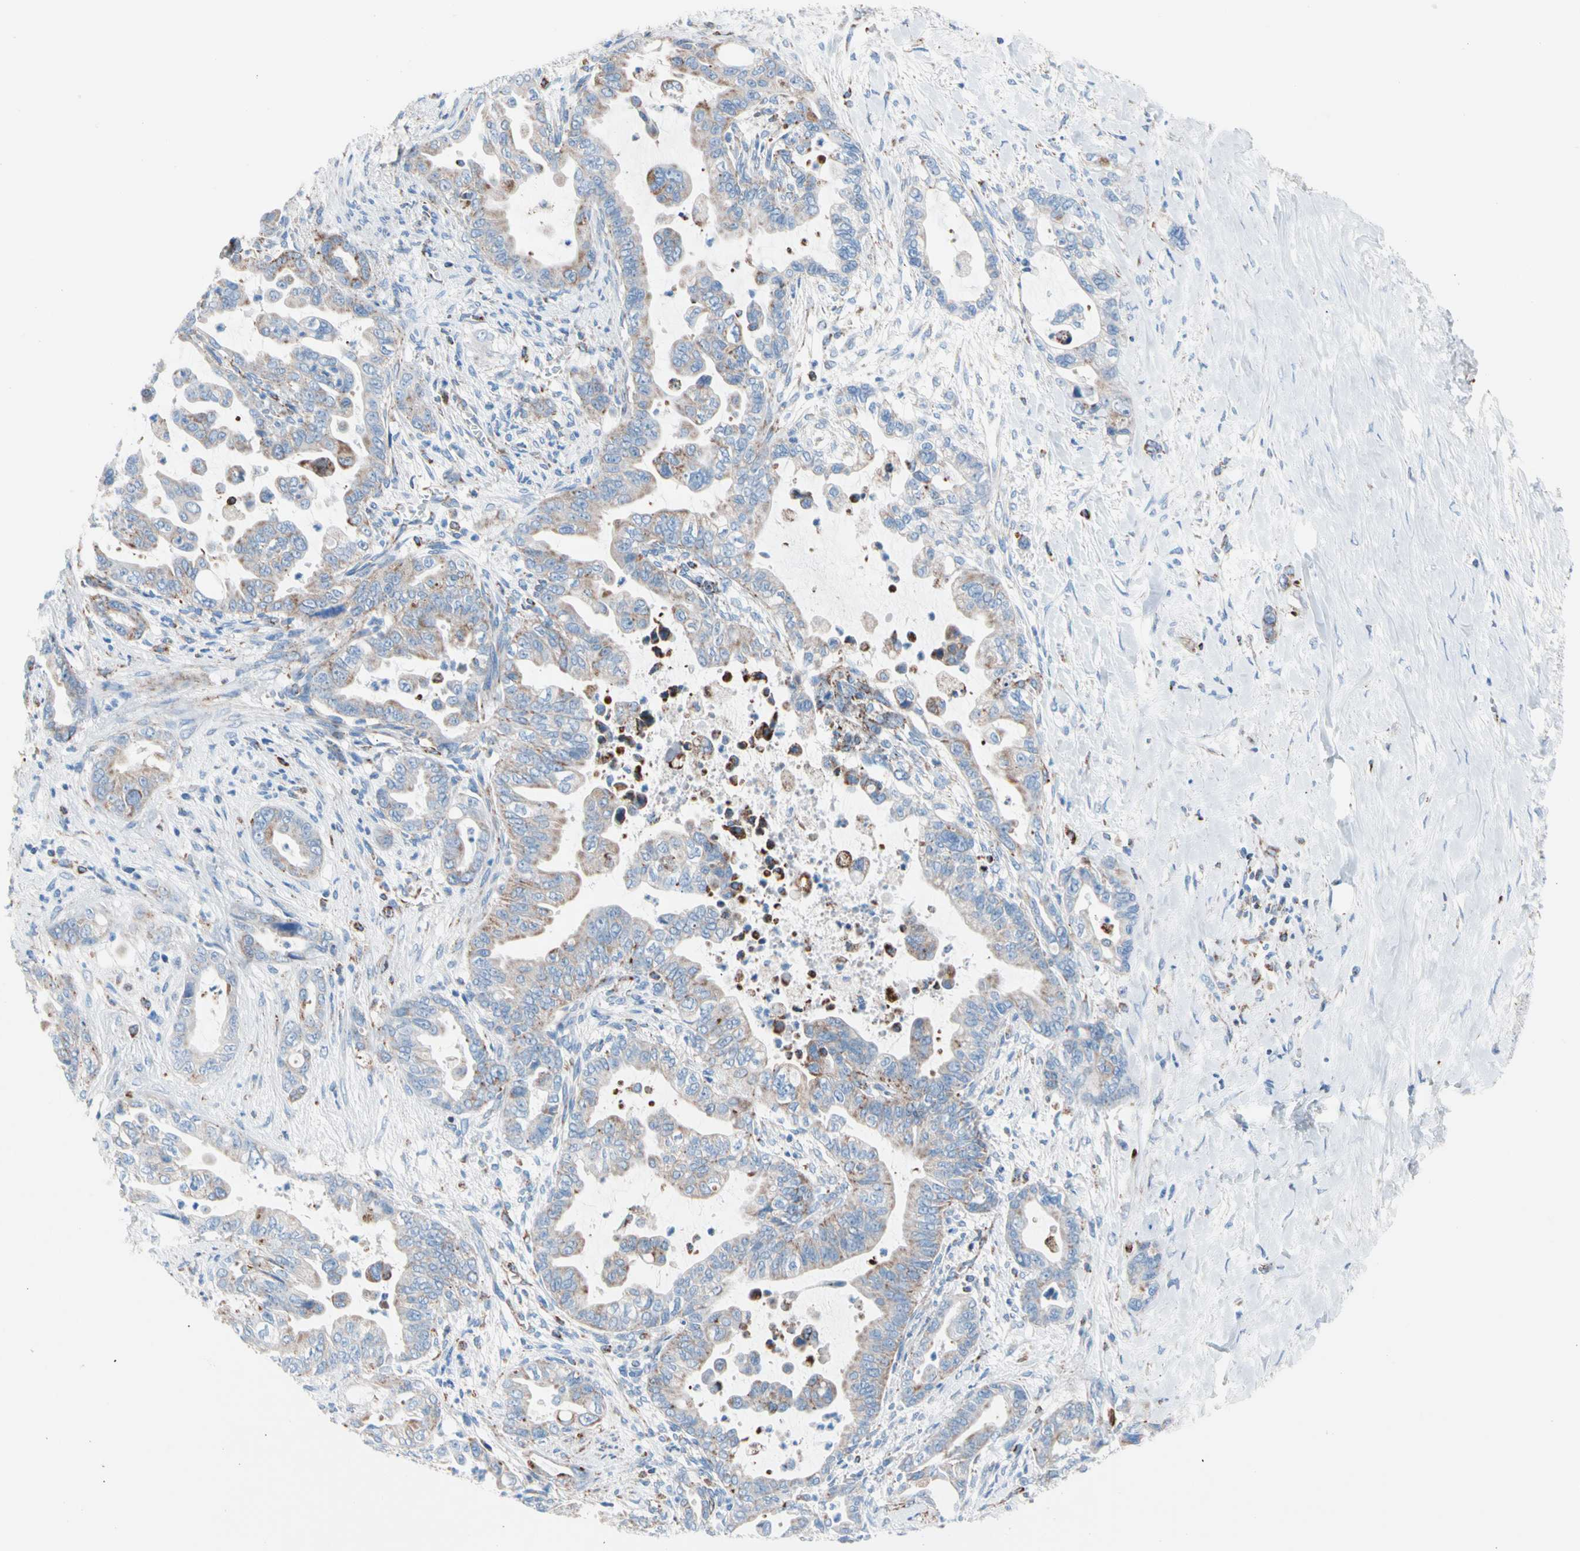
{"staining": {"intensity": "weak", "quantity": "<25%", "location": "cytoplasmic/membranous"}, "tissue": "pancreatic cancer", "cell_type": "Tumor cells", "image_type": "cancer", "snomed": [{"axis": "morphology", "description": "Adenocarcinoma, NOS"}, {"axis": "topography", "description": "Pancreas"}], "caption": "An image of pancreatic adenocarcinoma stained for a protein shows no brown staining in tumor cells.", "gene": "HK1", "patient": {"sex": "male", "age": 70}}